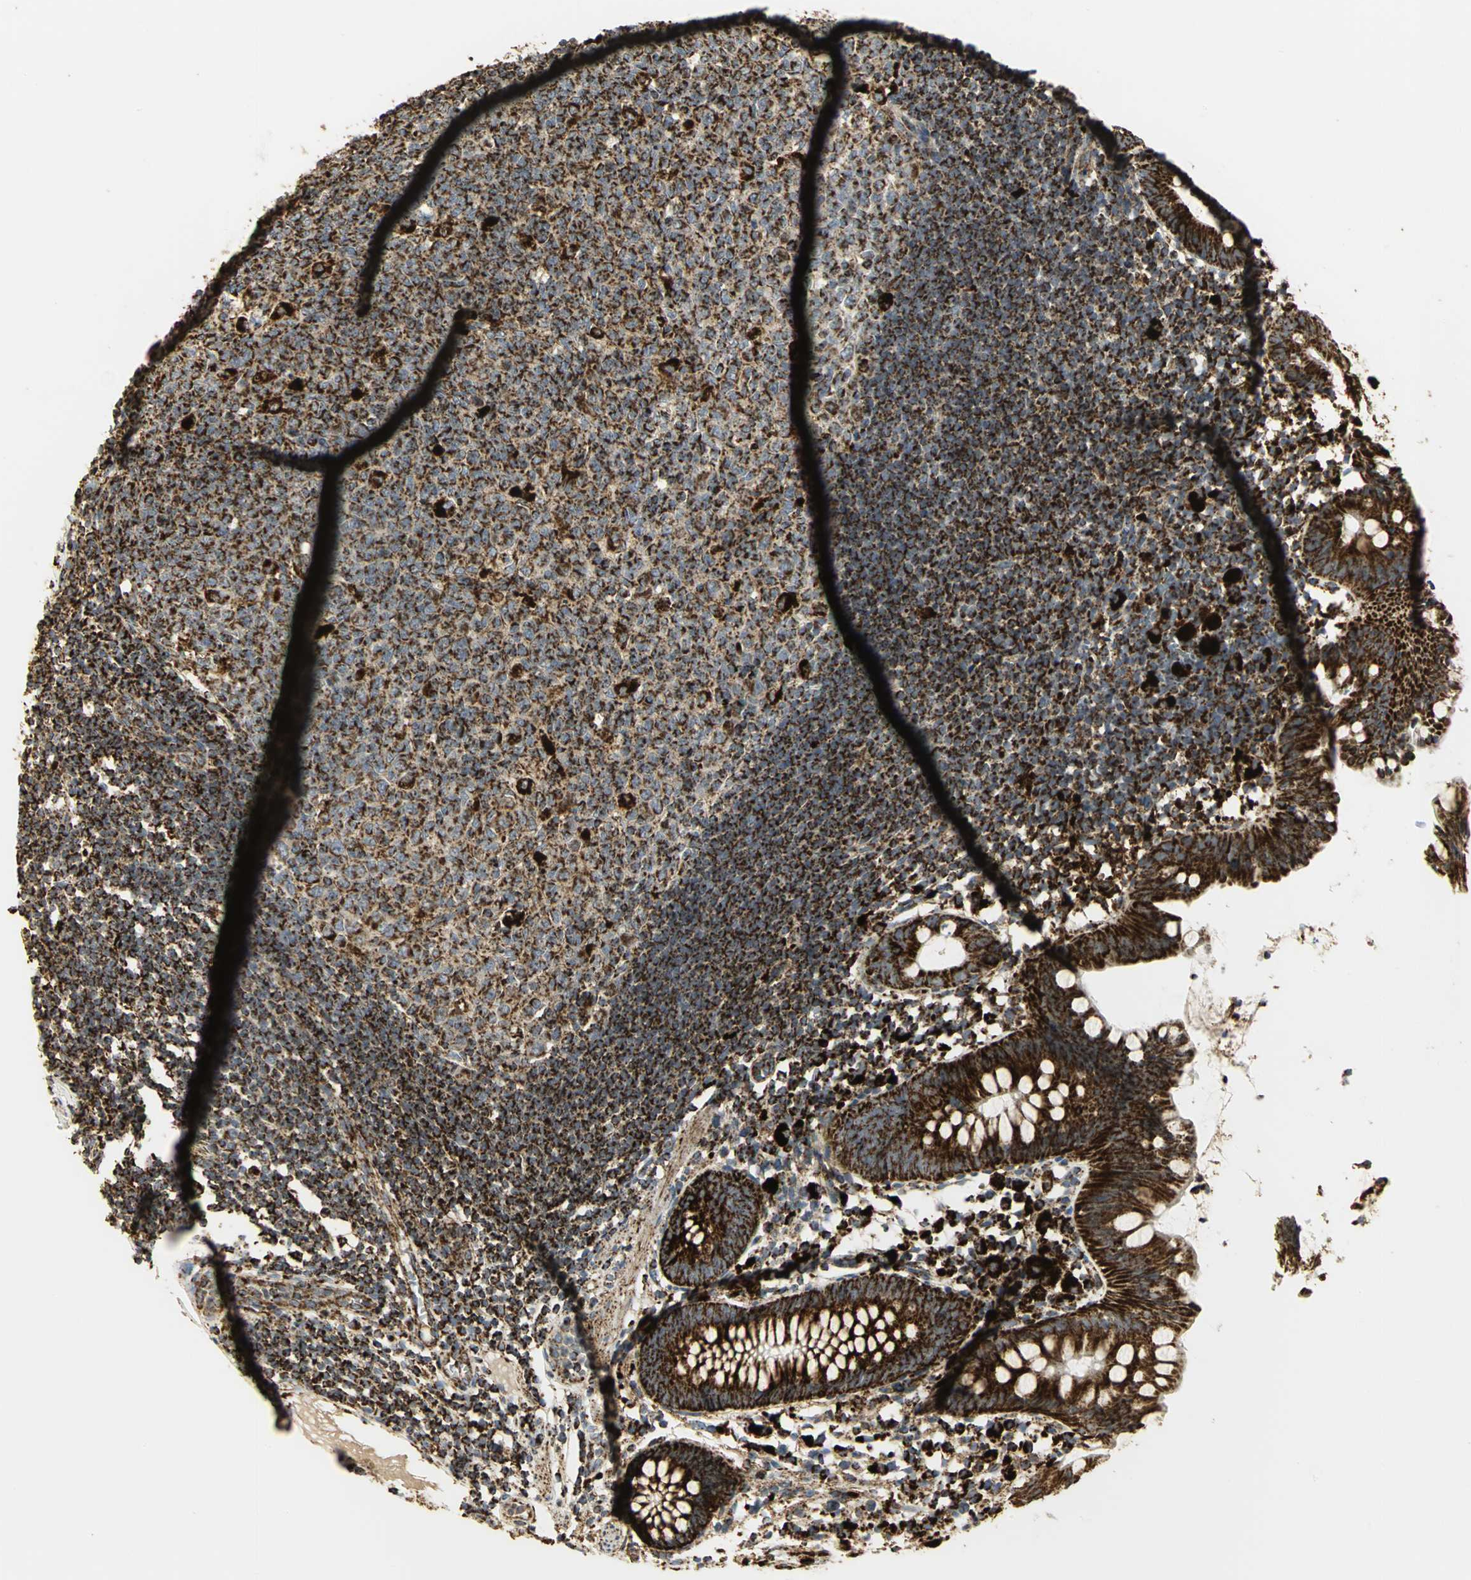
{"staining": {"intensity": "strong", "quantity": ">75%", "location": "cytoplasmic/membranous"}, "tissue": "appendix", "cell_type": "Glandular cells", "image_type": "normal", "snomed": [{"axis": "morphology", "description": "Normal tissue, NOS"}, {"axis": "topography", "description": "Appendix"}], "caption": "High-power microscopy captured an immunohistochemistry histopathology image of unremarkable appendix, revealing strong cytoplasmic/membranous expression in approximately >75% of glandular cells.", "gene": "VDAC1", "patient": {"sex": "male", "age": 38}}